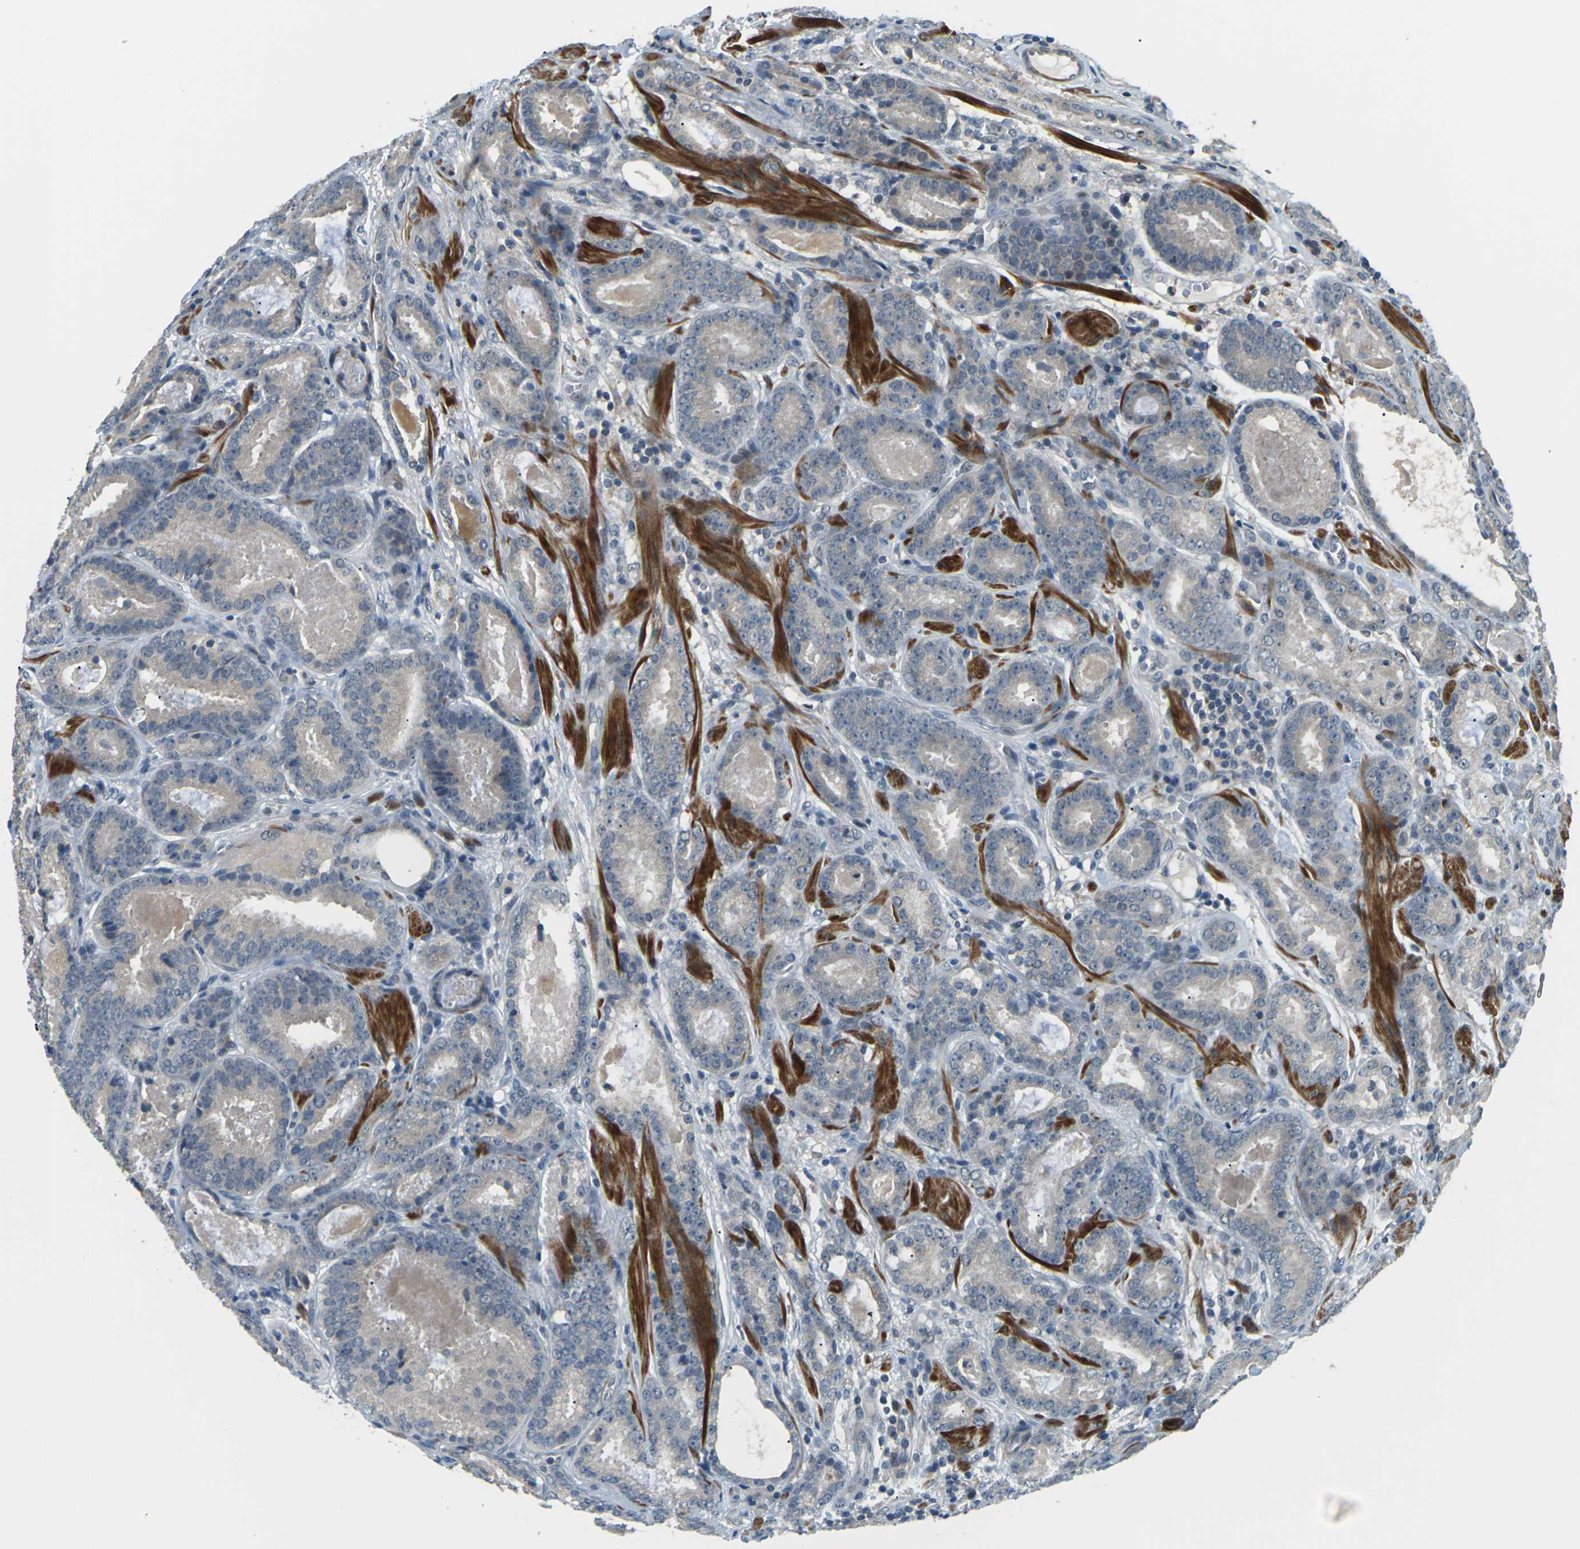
{"staining": {"intensity": "negative", "quantity": "none", "location": "none"}, "tissue": "prostate cancer", "cell_type": "Tumor cells", "image_type": "cancer", "snomed": [{"axis": "morphology", "description": "Adenocarcinoma, Low grade"}, {"axis": "topography", "description": "Prostate"}], "caption": "Immunohistochemistry (IHC) of human prostate cancer displays no expression in tumor cells. (Immunohistochemistry (IHC), brightfield microscopy, high magnification).", "gene": "SLC13A3", "patient": {"sex": "male", "age": 69}}